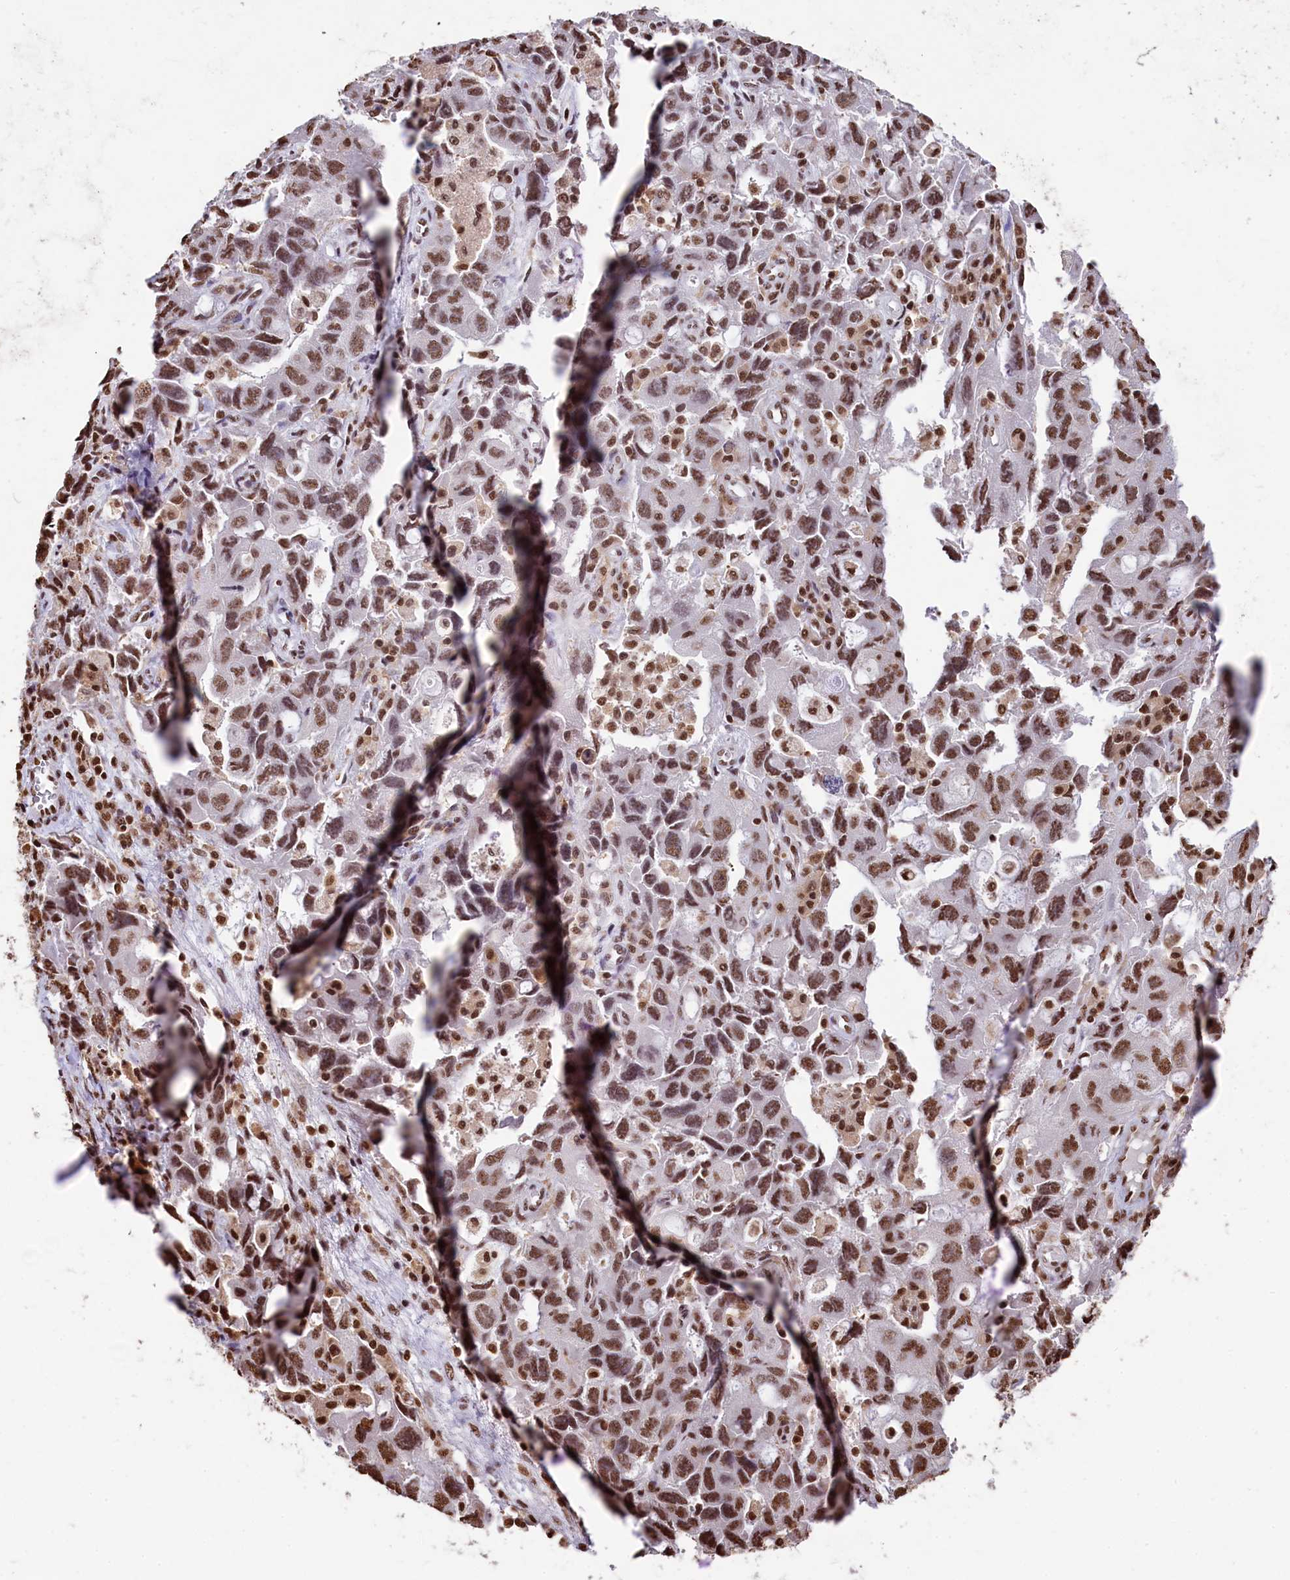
{"staining": {"intensity": "moderate", "quantity": ">75%", "location": "nuclear"}, "tissue": "ovarian cancer", "cell_type": "Tumor cells", "image_type": "cancer", "snomed": [{"axis": "morphology", "description": "Carcinoma, NOS"}, {"axis": "morphology", "description": "Cystadenocarcinoma, serous, NOS"}, {"axis": "topography", "description": "Ovary"}], "caption": "Ovarian carcinoma was stained to show a protein in brown. There is medium levels of moderate nuclear positivity in approximately >75% of tumor cells.", "gene": "SNRPD2", "patient": {"sex": "female", "age": 69}}